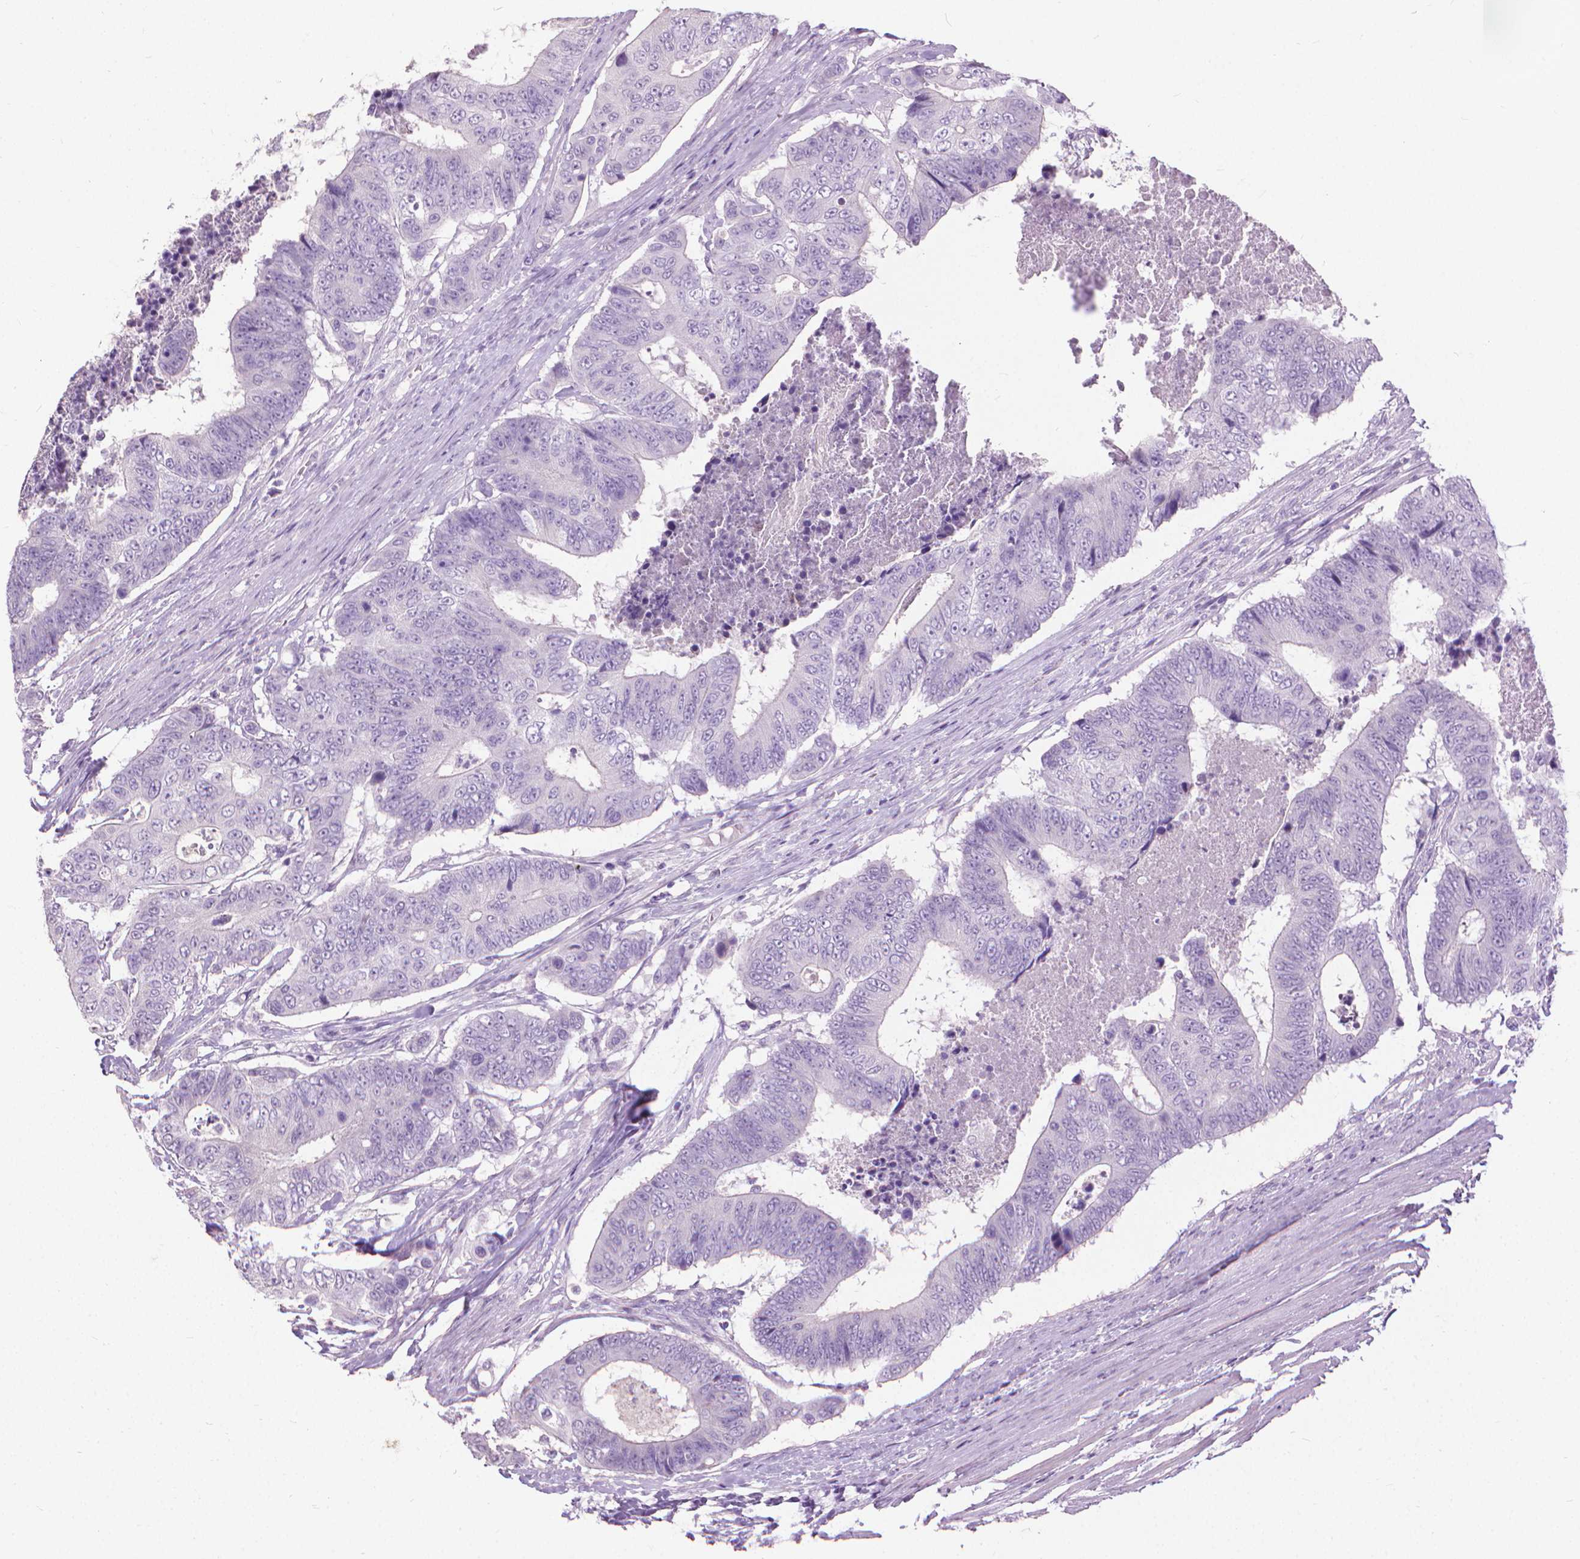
{"staining": {"intensity": "negative", "quantity": "none", "location": "none"}, "tissue": "colorectal cancer", "cell_type": "Tumor cells", "image_type": "cancer", "snomed": [{"axis": "morphology", "description": "Adenocarcinoma, NOS"}, {"axis": "topography", "description": "Colon"}], "caption": "Tumor cells show no significant protein expression in colorectal adenocarcinoma.", "gene": "KRT5", "patient": {"sex": "female", "age": 48}}